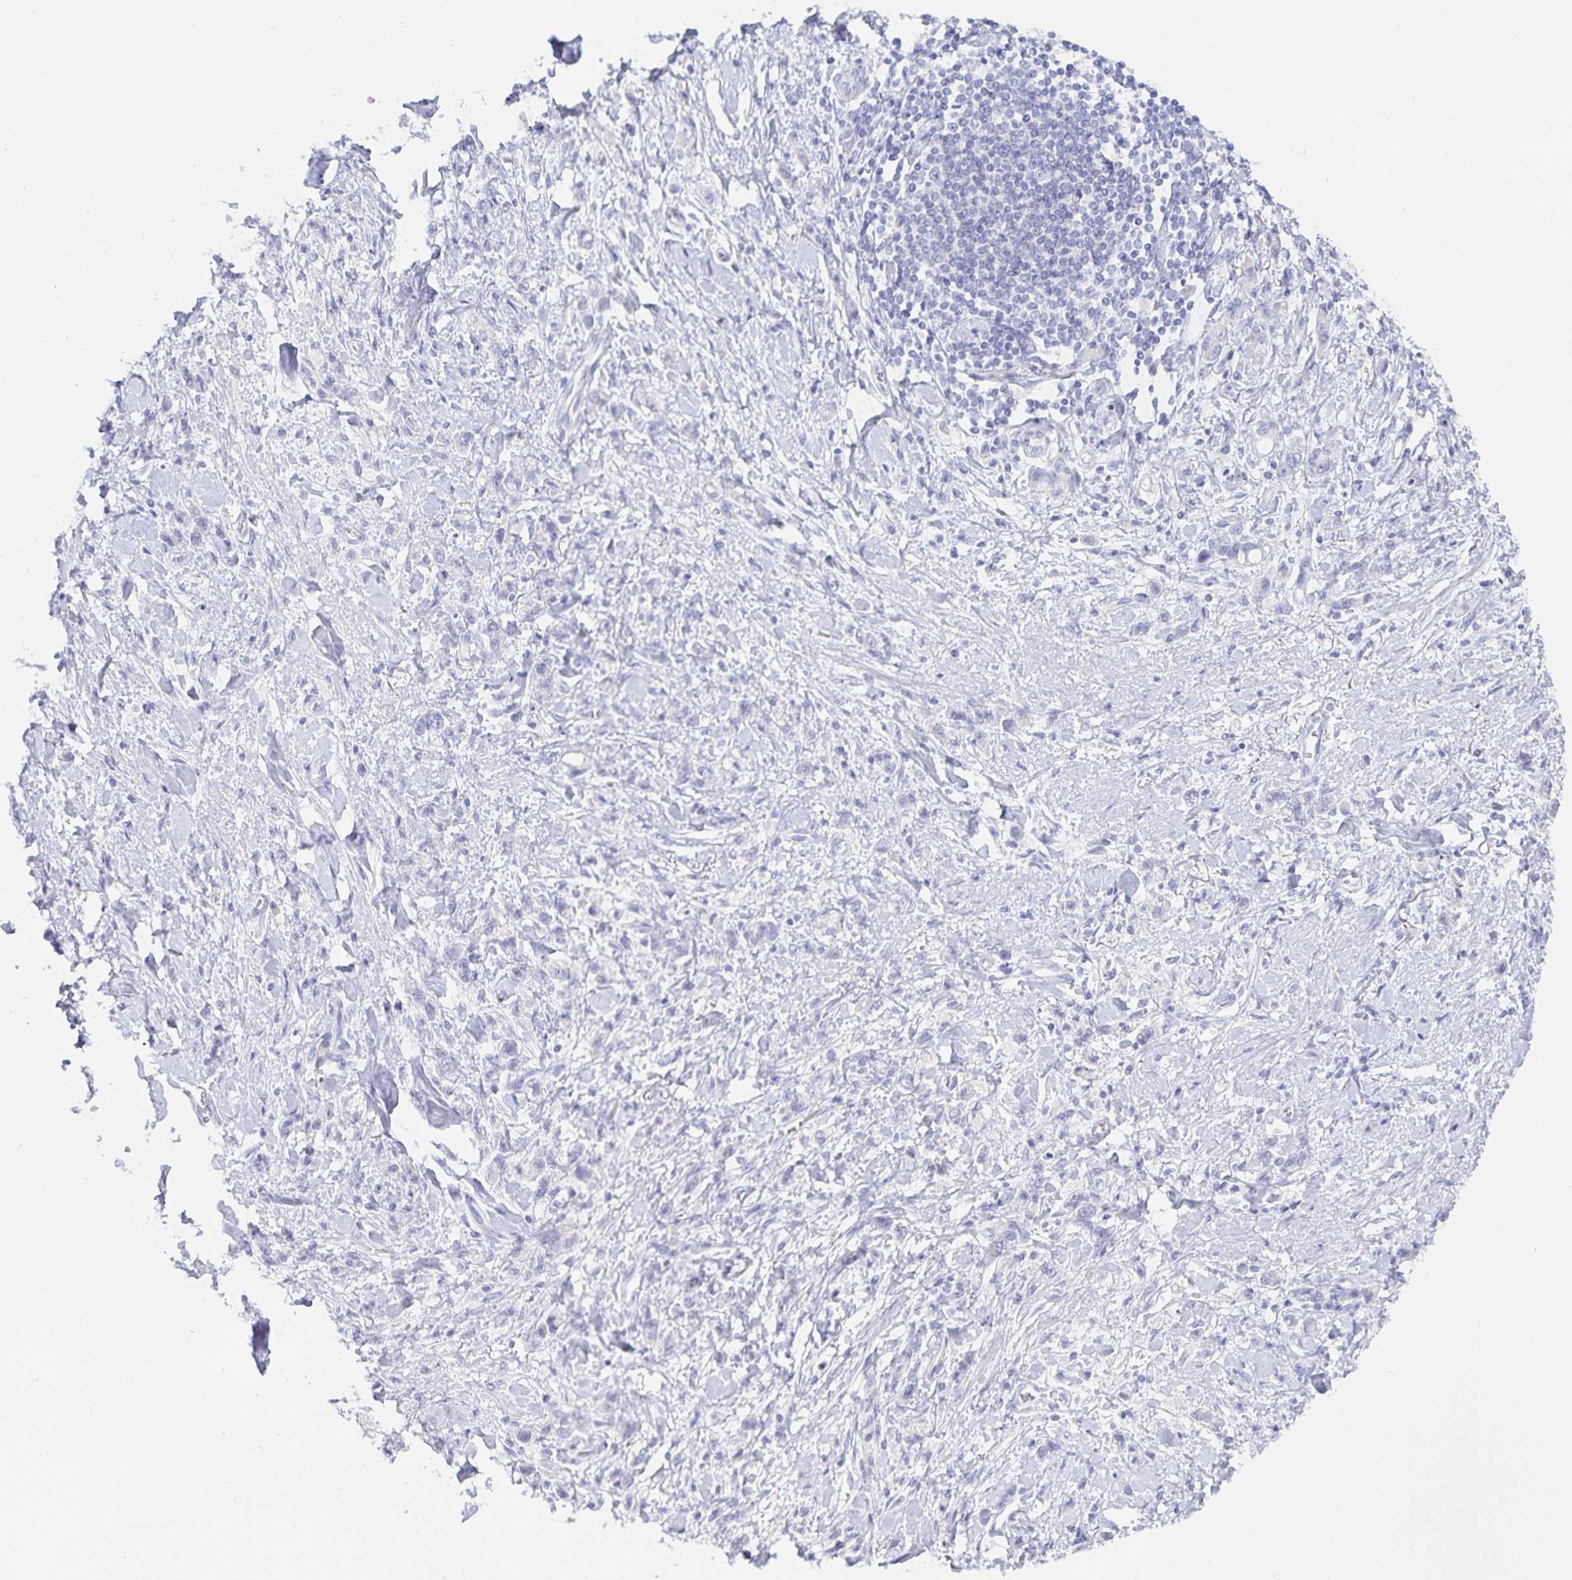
{"staining": {"intensity": "negative", "quantity": "none", "location": "none"}, "tissue": "stomach cancer", "cell_type": "Tumor cells", "image_type": "cancer", "snomed": [{"axis": "morphology", "description": "Adenocarcinoma, NOS"}, {"axis": "topography", "description": "Stomach"}], "caption": "The micrograph shows no significant positivity in tumor cells of adenocarcinoma (stomach).", "gene": "MON2", "patient": {"sex": "male", "age": 77}}